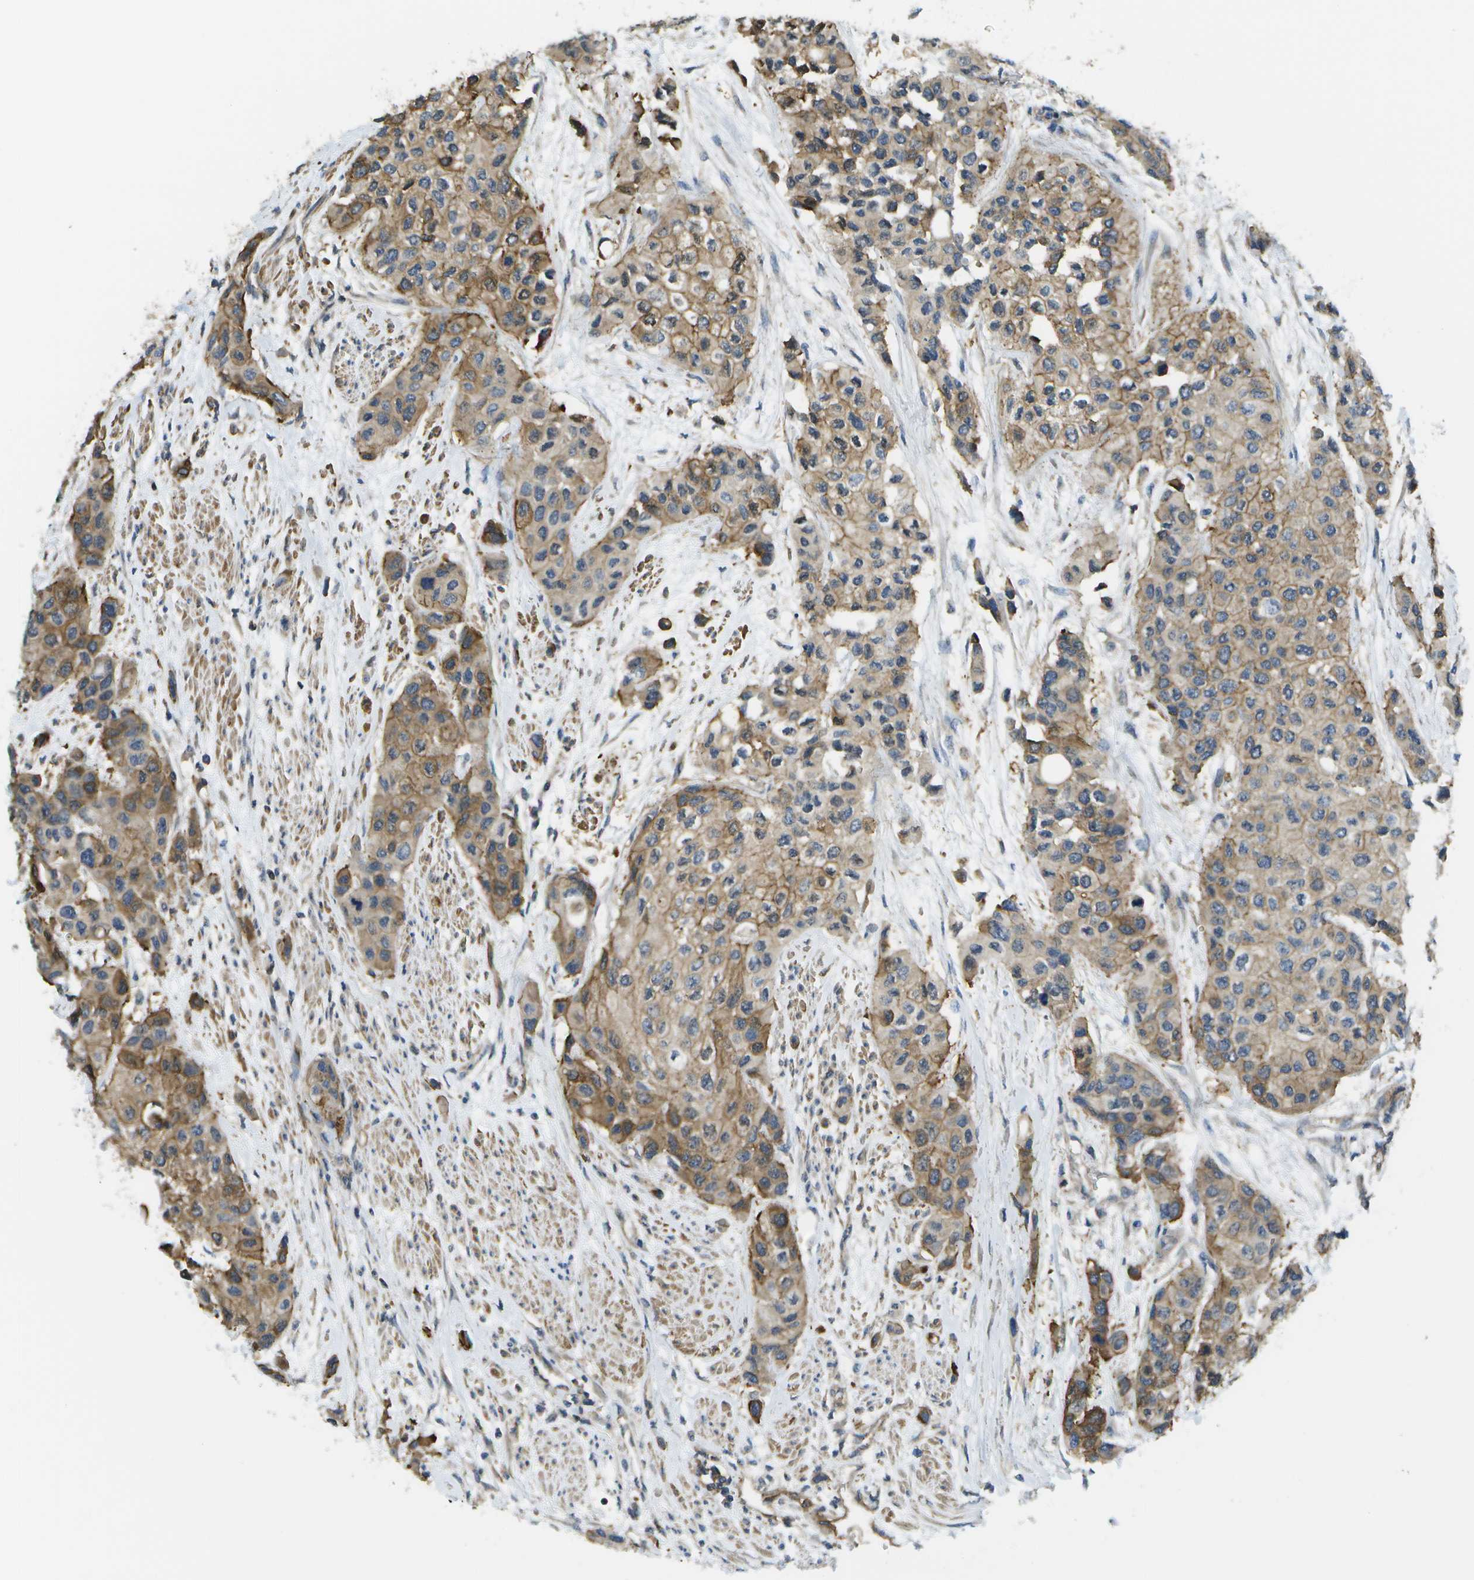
{"staining": {"intensity": "moderate", "quantity": ">75%", "location": "cytoplasmic/membranous"}, "tissue": "urothelial cancer", "cell_type": "Tumor cells", "image_type": "cancer", "snomed": [{"axis": "morphology", "description": "Urothelial carcinoma, High grade"}, {"axis": "topography", "description": "Urinary bladder"}], "caption": "Immunohistochemical staining of human urothelial cancer shows medium levels of moderate cytoplasmic/membranous staining in about >75% of tumor cells.", "gene": "KIAA0040", "patient": {"sex": "female", "age": 56}}